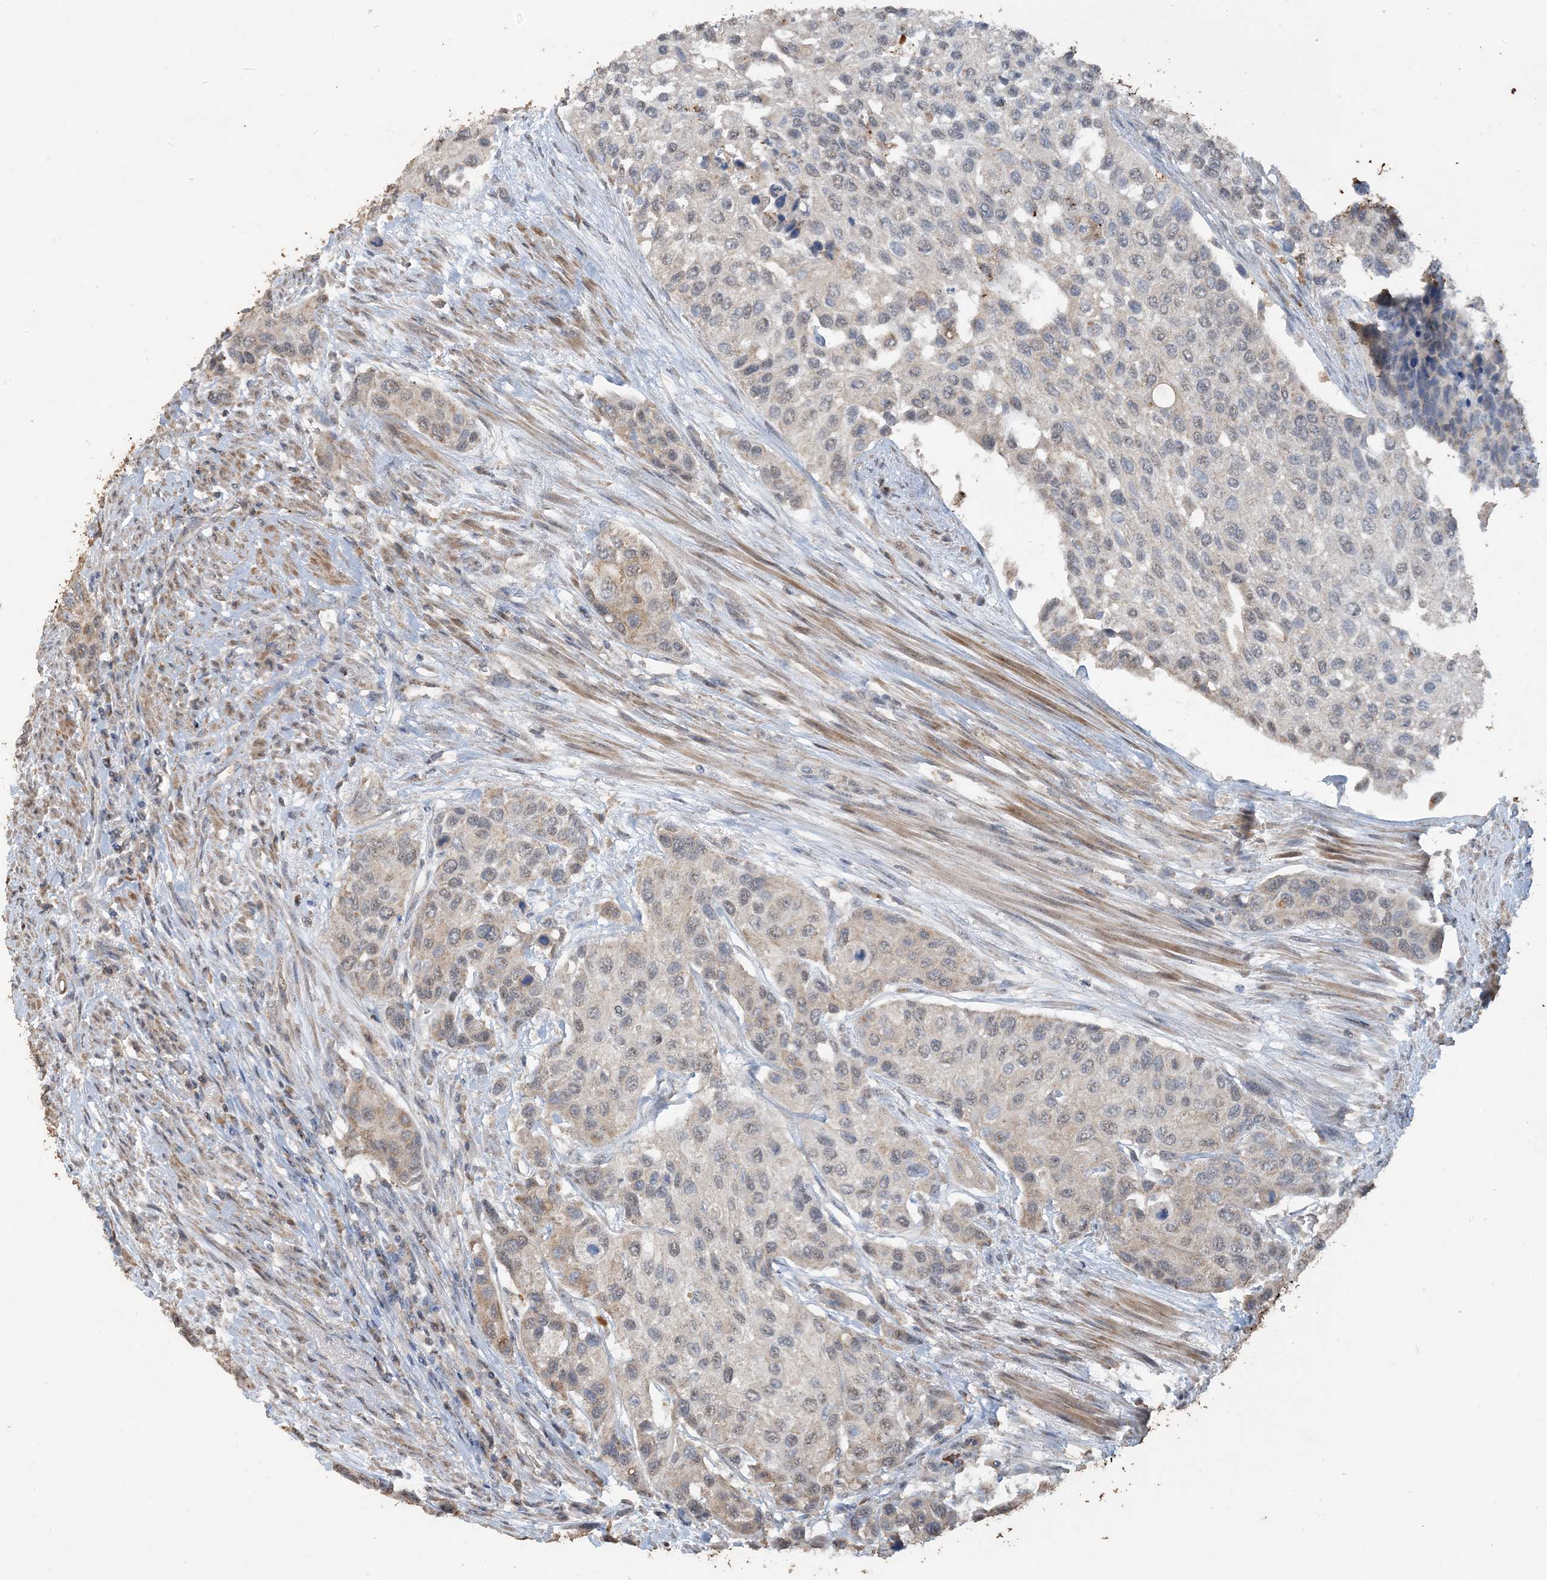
{"staining": {"intensity": "weak", "quantity": "25%-75%", "location": "cytoplasmic/membranous,nuclear"}, "tissue": "urothelial cancer", "cell_type": "Tumor cells", "image_type": "cancer", "snomed": [{"axis": "morphology", "description": "Normal tissue, NOS"}, {"axis": "morphology", "description": "Urothelial carcinoma, High grade"}, {"axis": "topography", "description": "Vascular tissue"}, {"axis": "topography", "description": "Urinary bladder"}], "caption": "A brown stain highlights weak cytoplasmic/membranous and nuclear expression of a protein in urothelial cancer tumor cells.", "gene": "SFMBT2", "patient": {"sex": "female", "age": 56}}